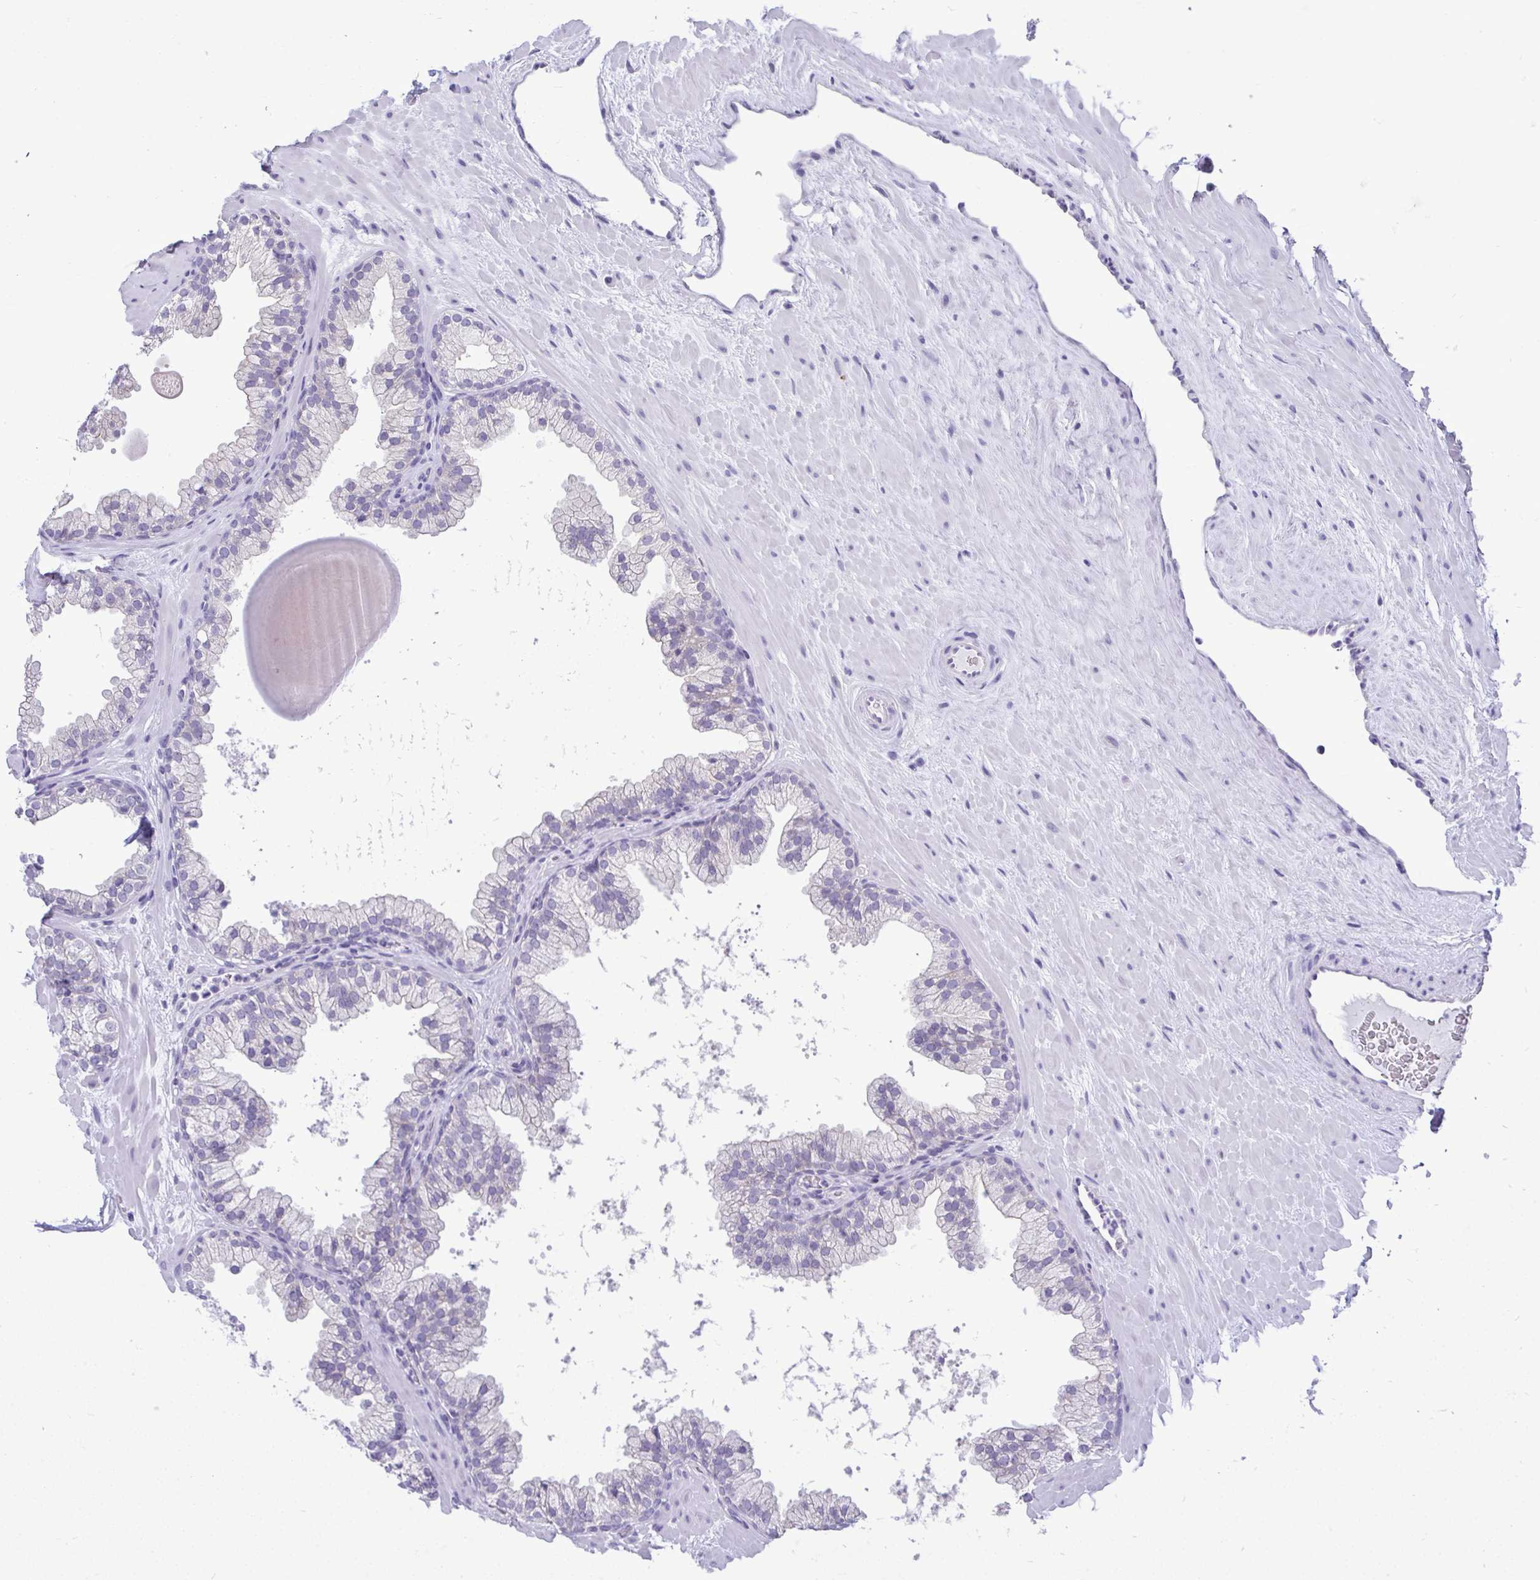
{"staining": {"intensity": "negative", "quantity": "none", "location": "none"}, "tissue": "prostate", "cell_type": "Glandular cells", "image_type": "normal", "snomed": [{"axis": "morphology", "description": "Normal tissue, NOS"}, {"axis": "topography", "description": "Prostate"}, {"axis": "topography", "description": "Peripheral nerve tissue"}], "caption": "The image displays no significant positivity in glandular cells of prostate. The staining was performed using DAB (3,3'-diaminobenzidine) to visualize the protein expression in brown, while the nuclei were stained in blue with hematoxylin (Magnification: 20x).", "gene": "PRM2", "patient": {"sex": "male", "age": 61}}